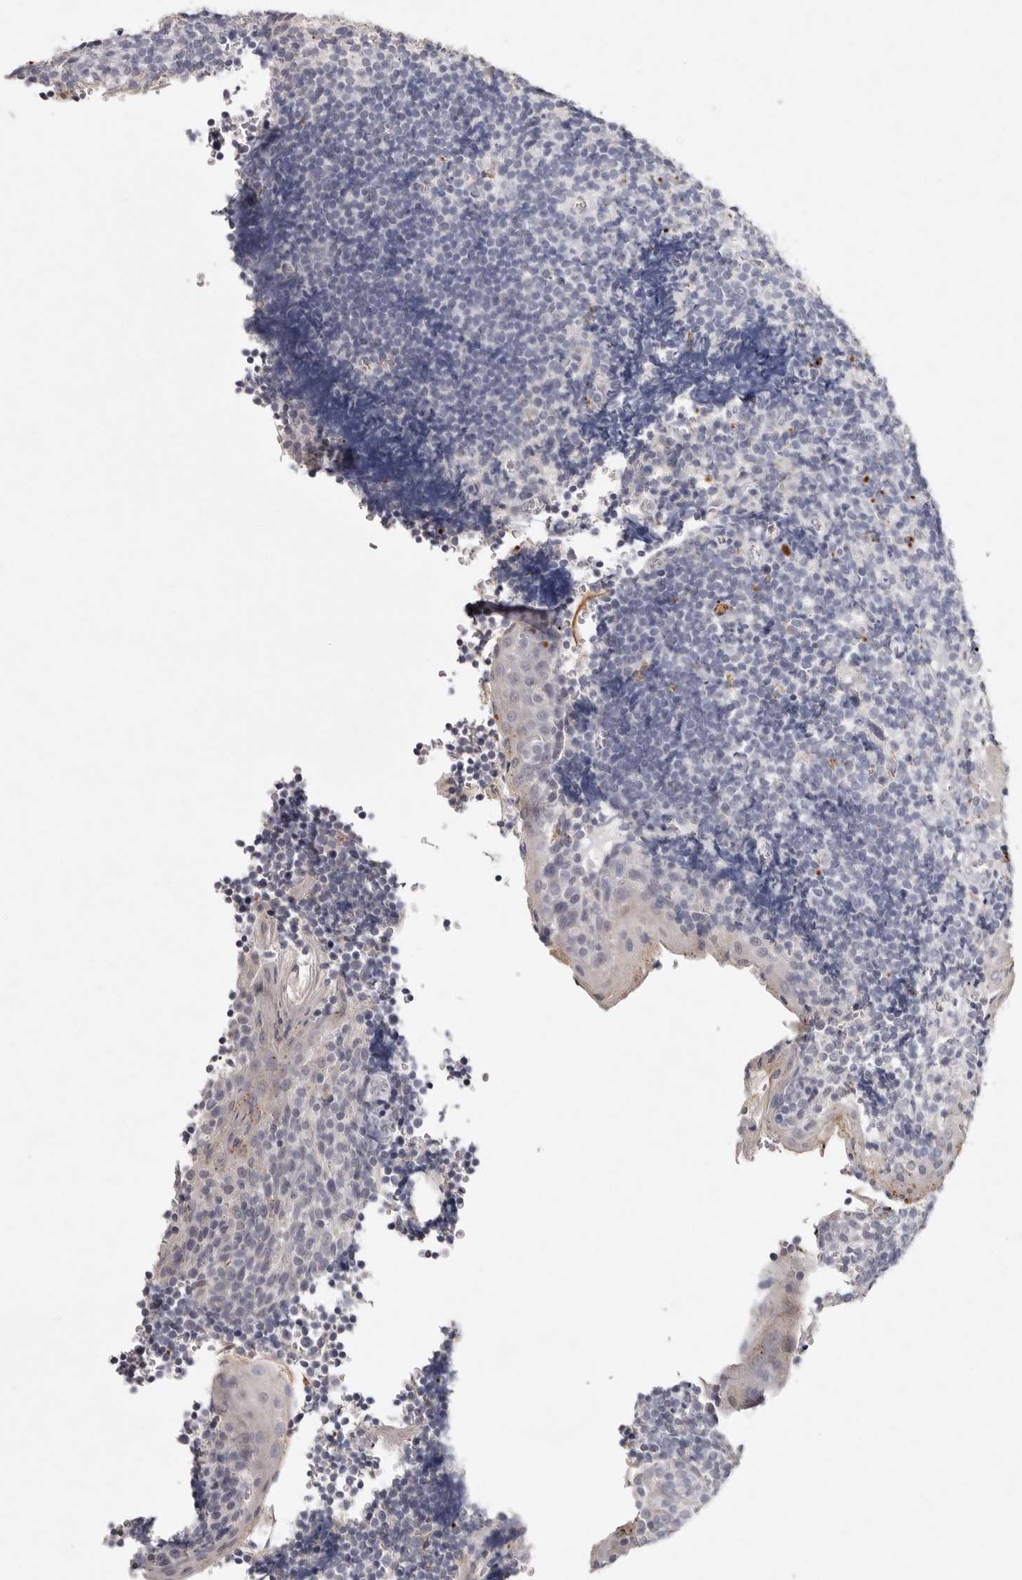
{"staining": {"intensity": "negative", "quantity": "none", "location": "none"}, "tissue": "tonsil", "cell_type": "Germinal center cells", "image_type": "normal", "snomed": [{"axis": "morphology", "description": "Normal tissue, NOS"}, {"axis": "topography", "description": "Tonsil"}], "caption": "Immunohistochemical staining of normal human tonsil displays no significant staining in germinal center cells. (Immunohistochemistry, brightfield microscopy, high magnification).", "gene": "FAM185A", "patient": {"sex": "male", "age": 27}}